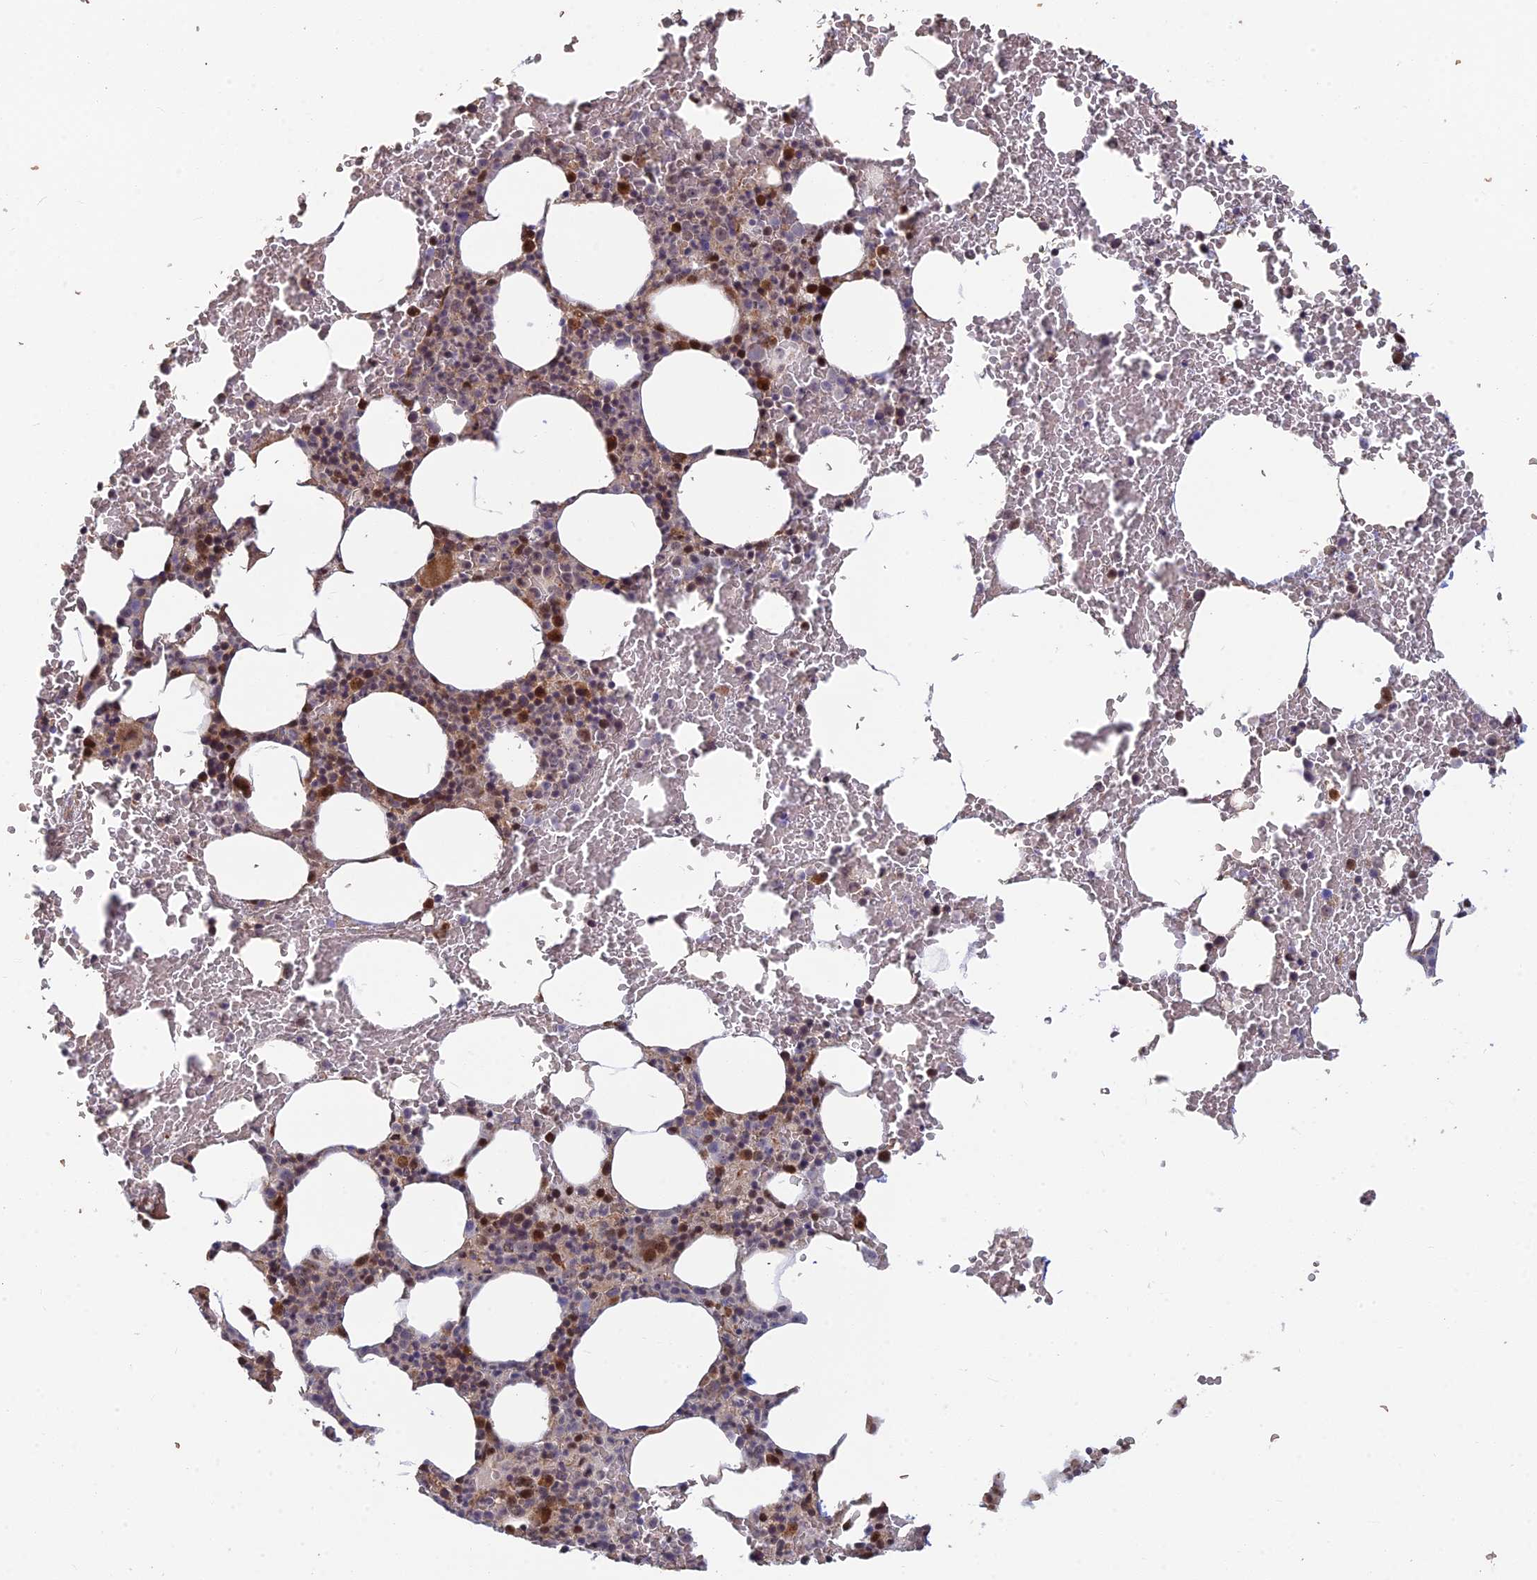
{"staining": {"intensity": "strong", "quantity": "<25%", "location": "cytoplasmic/membranous,nuclear"}, "tissue": "bone marrow", "cell_type": "Hematopoietic cells", "image_type": "normal", "snomed": [{"axis": "morphology", "description": "Normal tissue, NOS"}, {"axis": "morphology", "description": "Inflammation, NOS"}, {"axis": "topography", "description": "Bone marrow"}], "caption": "A micrograph of human bone marrow stained for a protein shows strong cytoplasmic/membranous,nuclear brown staining in hematopoietic cells.", "gene": "UFSP2", "patient": {"sex": "female", "age": 78}}